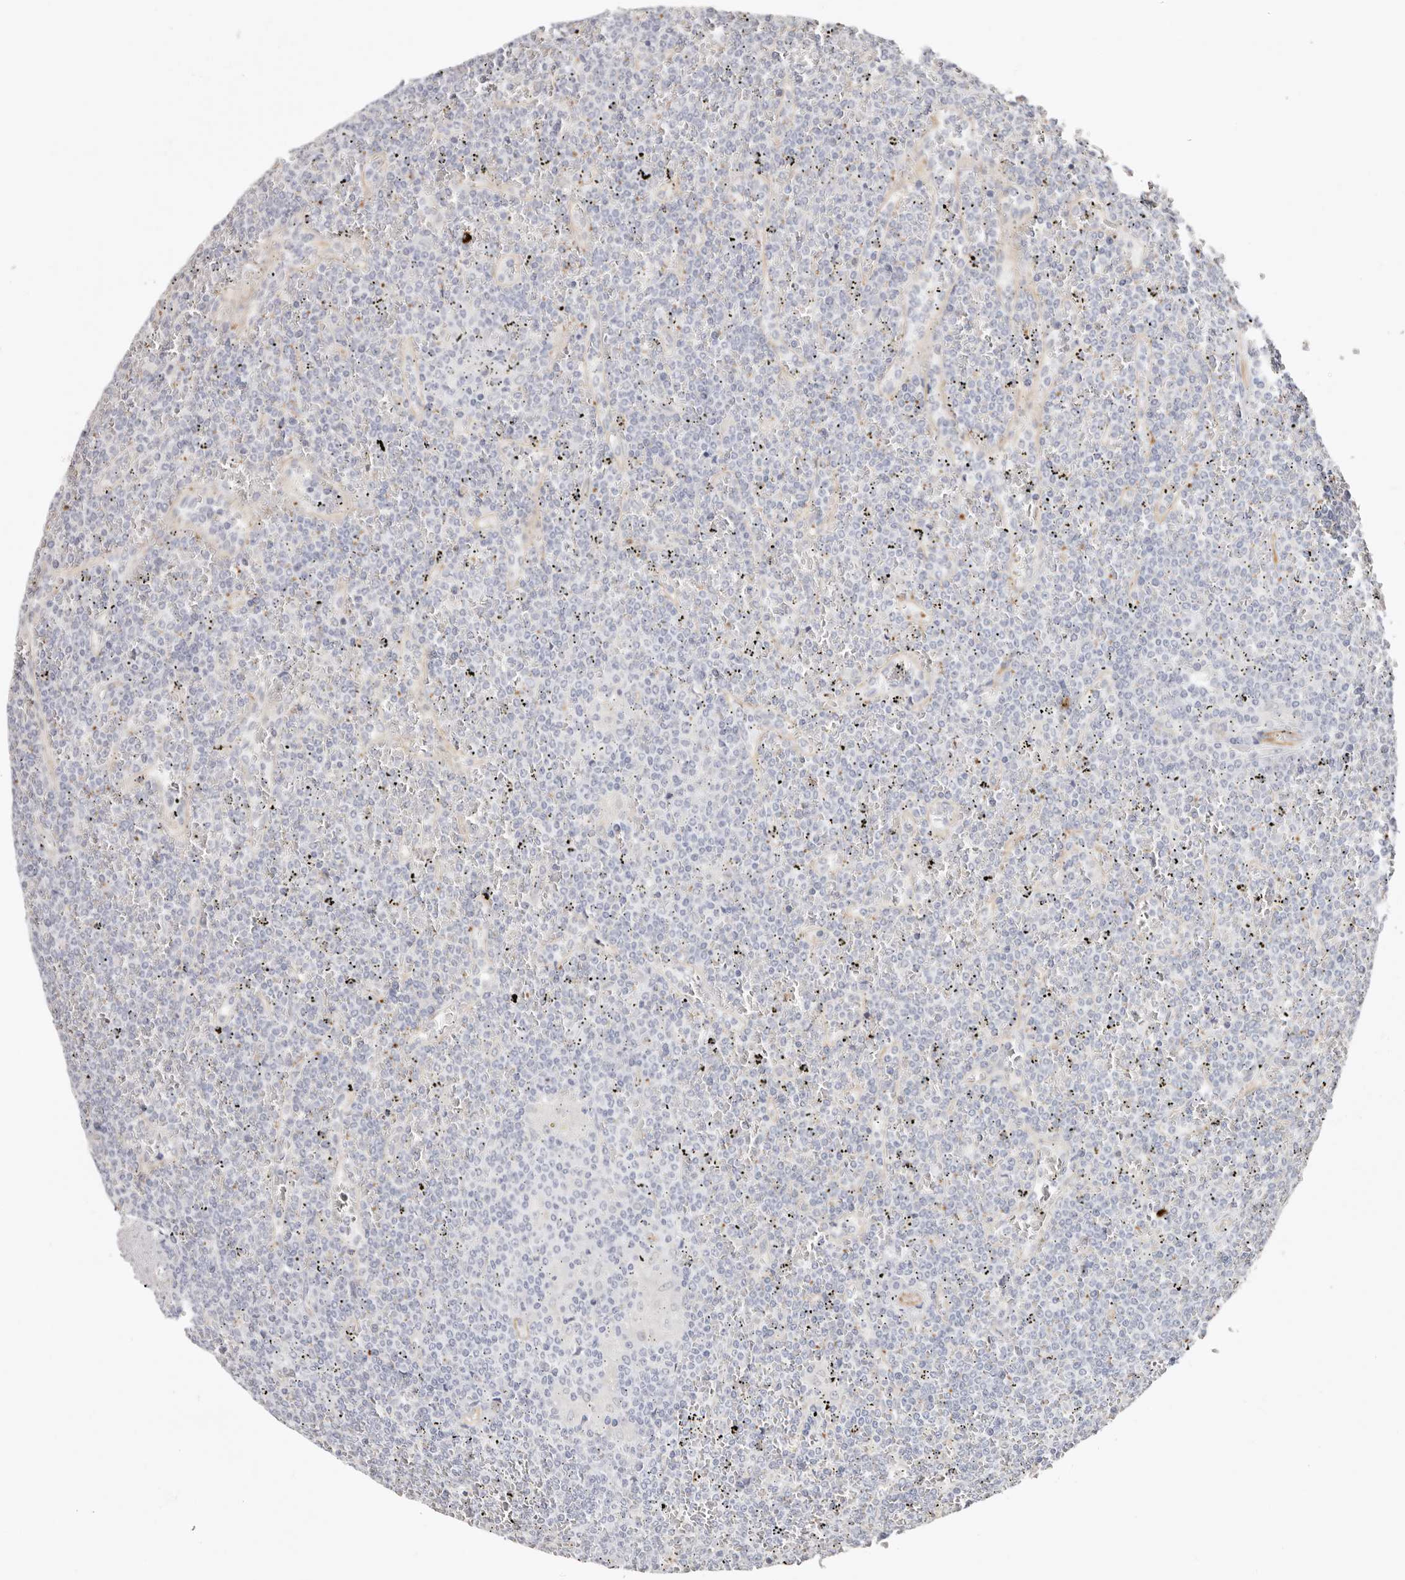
{"staining": {"intensity": "negative", "quantity": "none", "location": "none"}, "tissue": "lymphoma", "cell_type": "Tumor cells", "image_type": "cancer", "snomed": [{"axis": "morphology", "description": "Malignant lymphoma, non-Hodgkin's type, Low grade"}, {"axis": "topography", "description": "Spleen"}], "caption": "A high-resolution image shows immunohistochemistry staining of low-grade malignant lymphoma, non-Hodgkin's type, which reveals no significant positivity in tumor cells. The staining was performed using DAB to visualize the protein expression in brown, while the nuclei were stained in blue with hematoxylin (Magnification: 20x).", "gene": "PKDCC", "patient": {"sex": "female", "age": 19}}